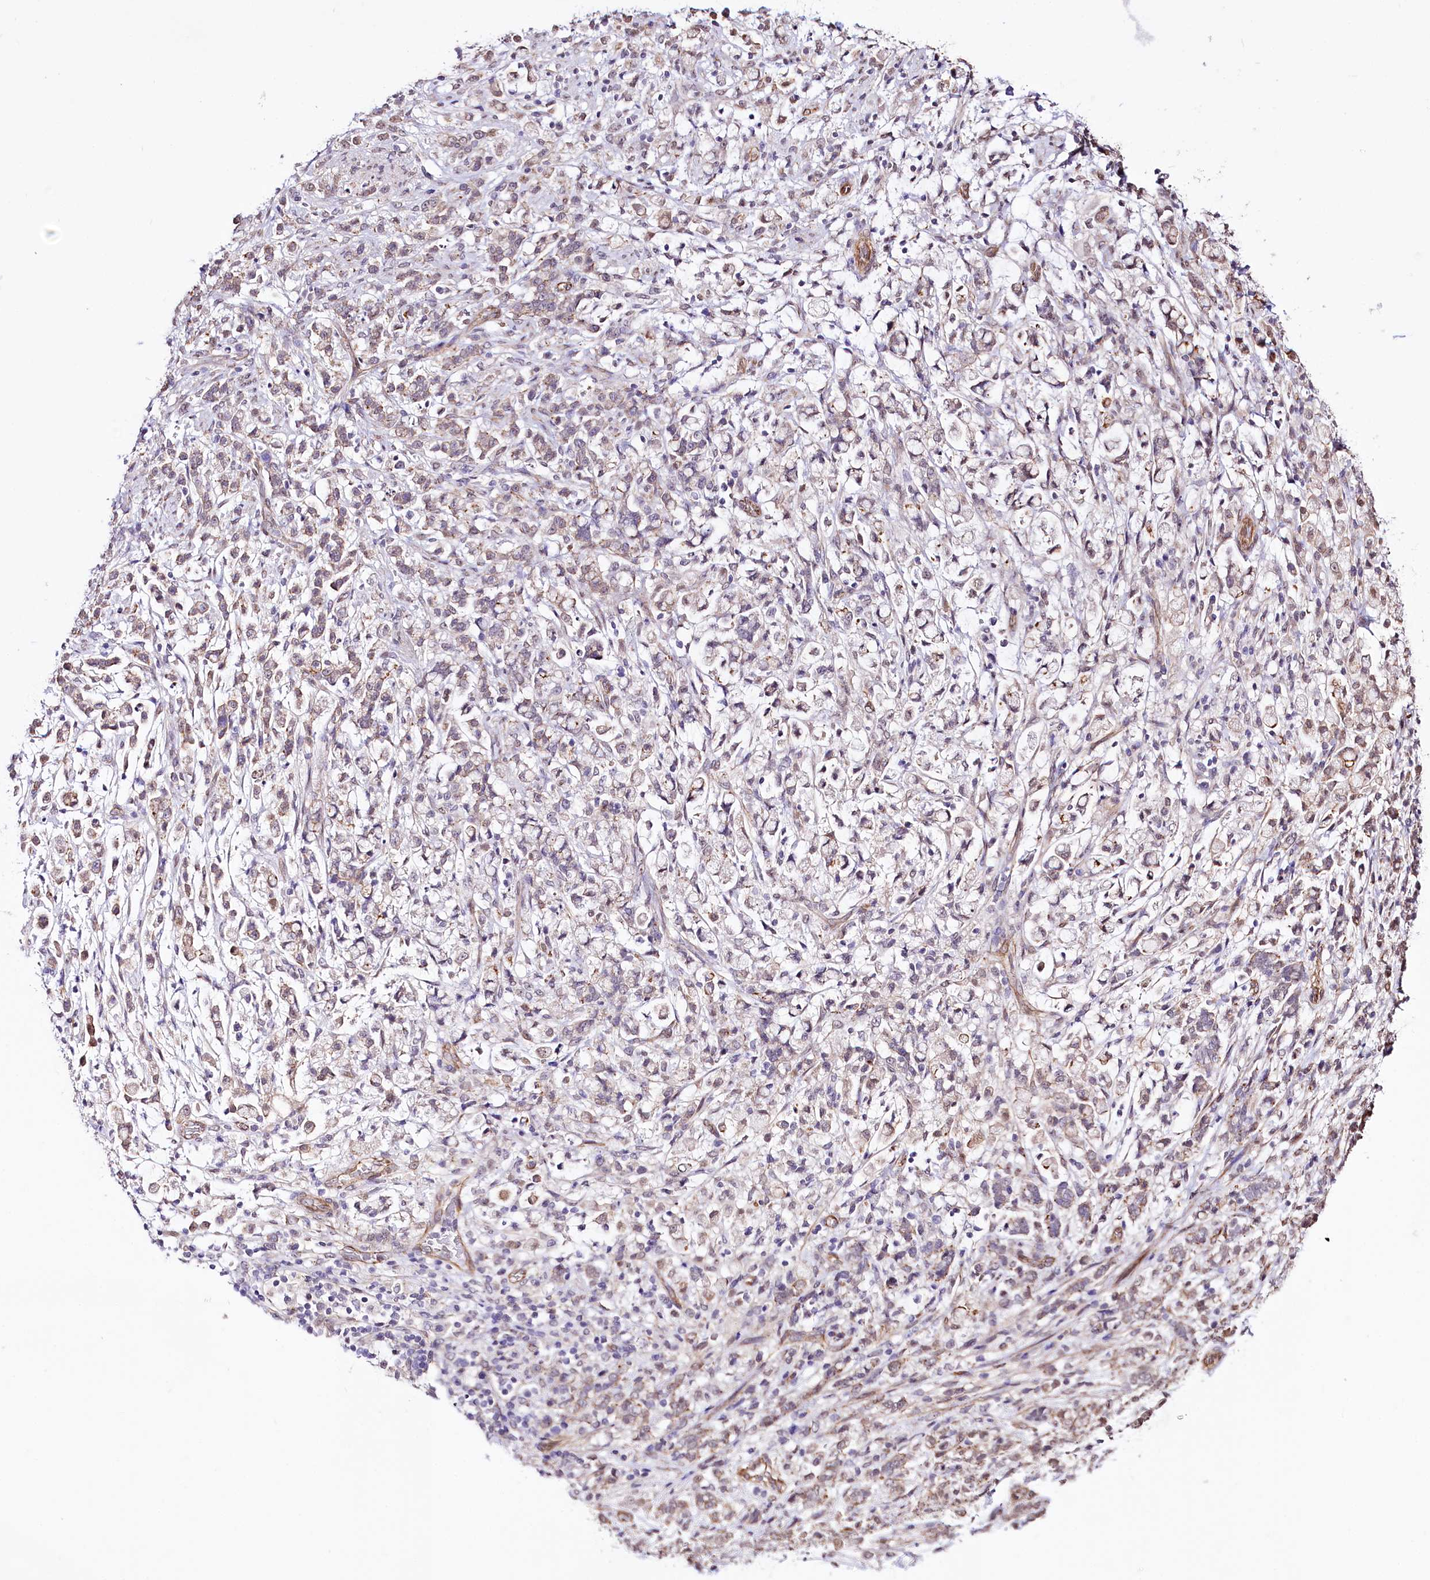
{"staining": {"intensity": "weak", "quantity": "<25%", "location": "cytoplasmic/membranous"}, "tissue": "stomach cancer", "cell_type": "Tumor cells", "image_type": "cancer", "snomed": [{"axis": "morphology", "description": "Adenocarcinoma, NOS"}, {"axis": "topography", "description": "Stomach"}], "caption": "Immunohistochemical staining of stomach adenocarcinoma shows no significant staining in tumor cells.", "gene": "ST7", "patient": {"sex": "female", "age": 60}}